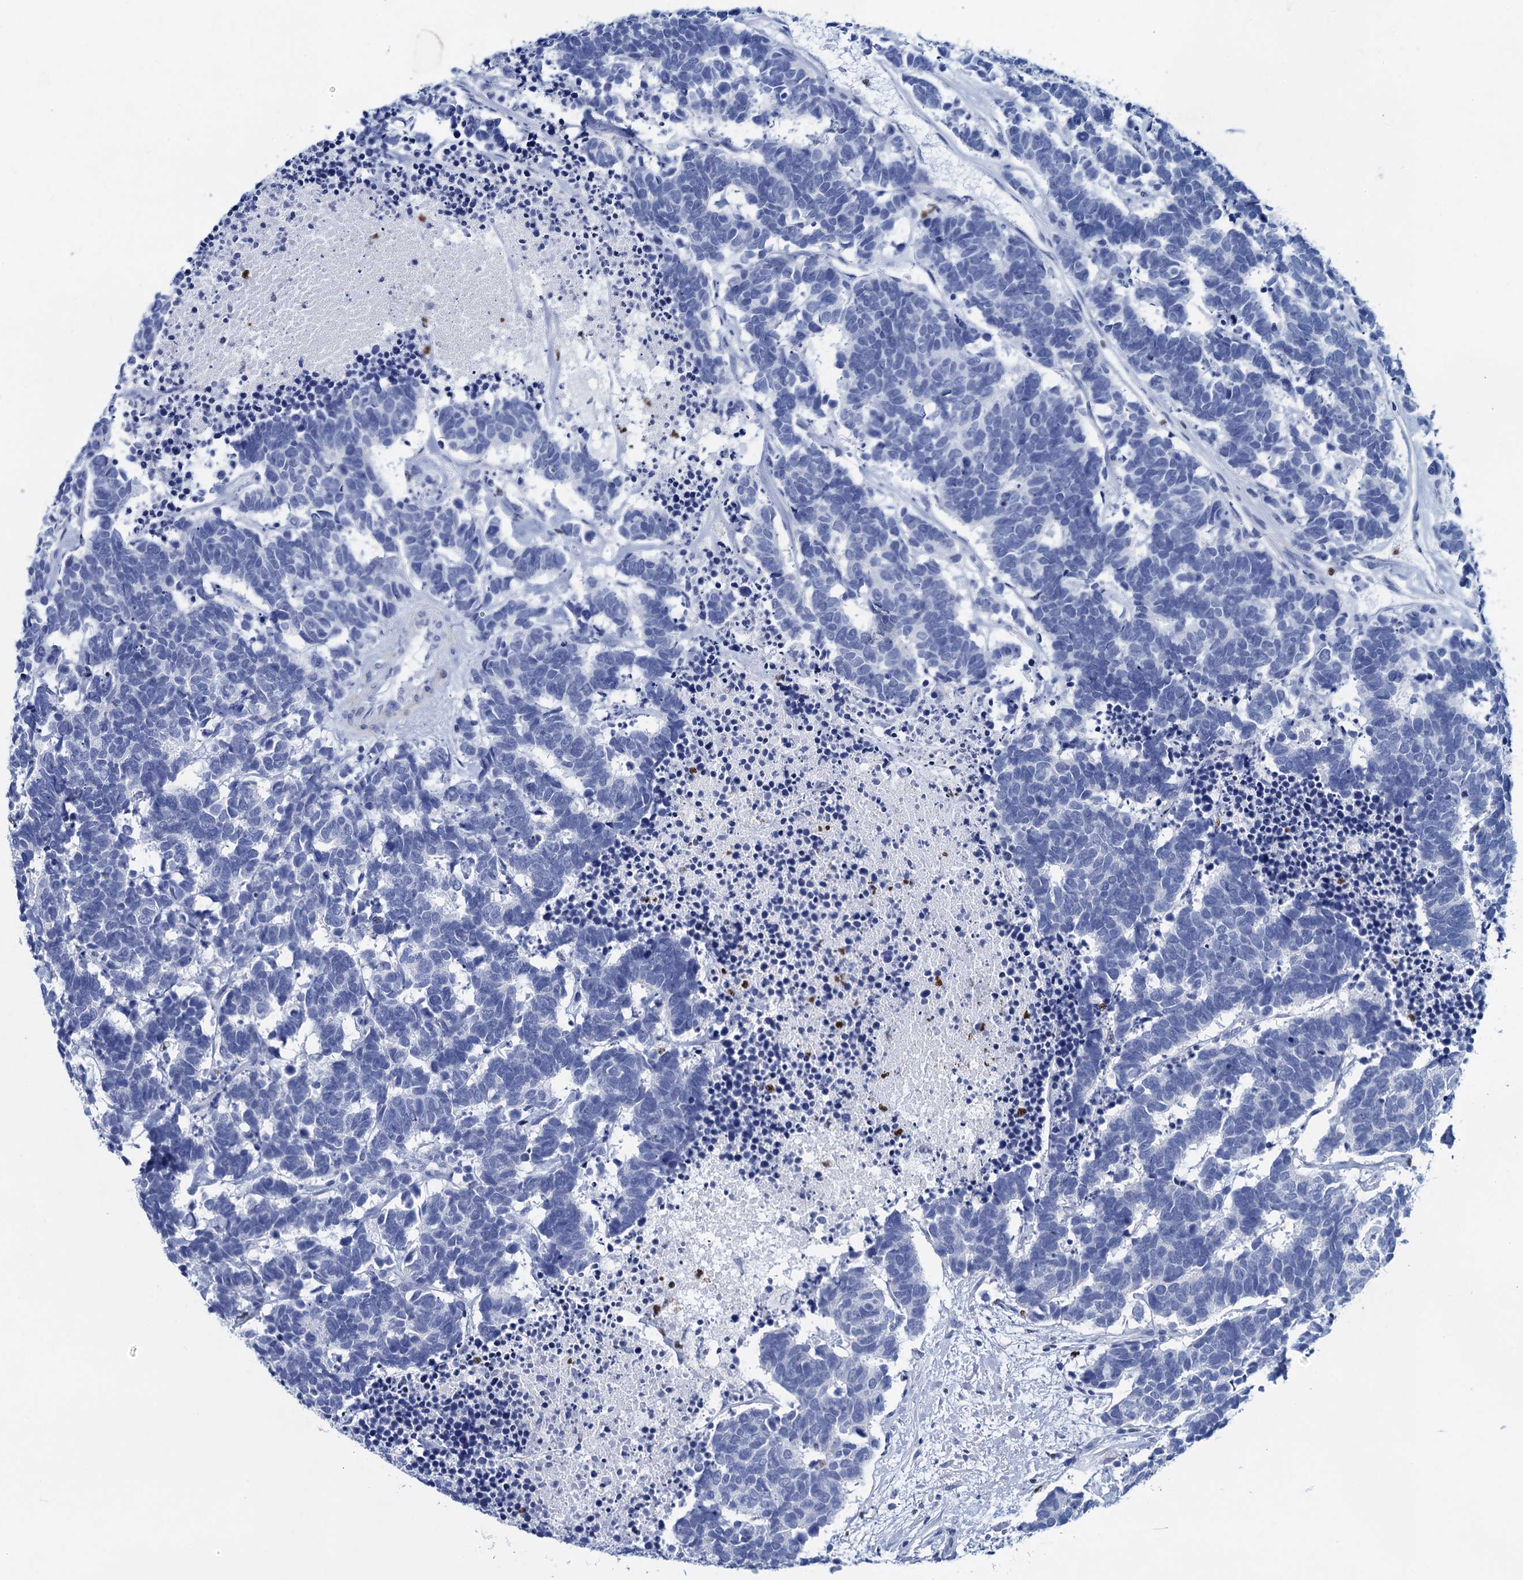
{"staining": {"intensity": "negative", "quantity": "none", "location": "none"}, "tissue": "carcinoid", "cell_type": "Tumor cells", "image_type": "cancer", "snomed": [{"axis": "morphology", "description": "Carcinoma, NOS"}, {"axis": "morphology", "description": "Carcinoid, malignant, NOS"}, {"axis": "topography", "description": "Urinary bladder"}], "caption": "DAB immunohistochemical staining of carcinoma shows no significant positivity in tumor cells.", "gene": "RHCG", "patient": {"sex": "male", "age": 57}}